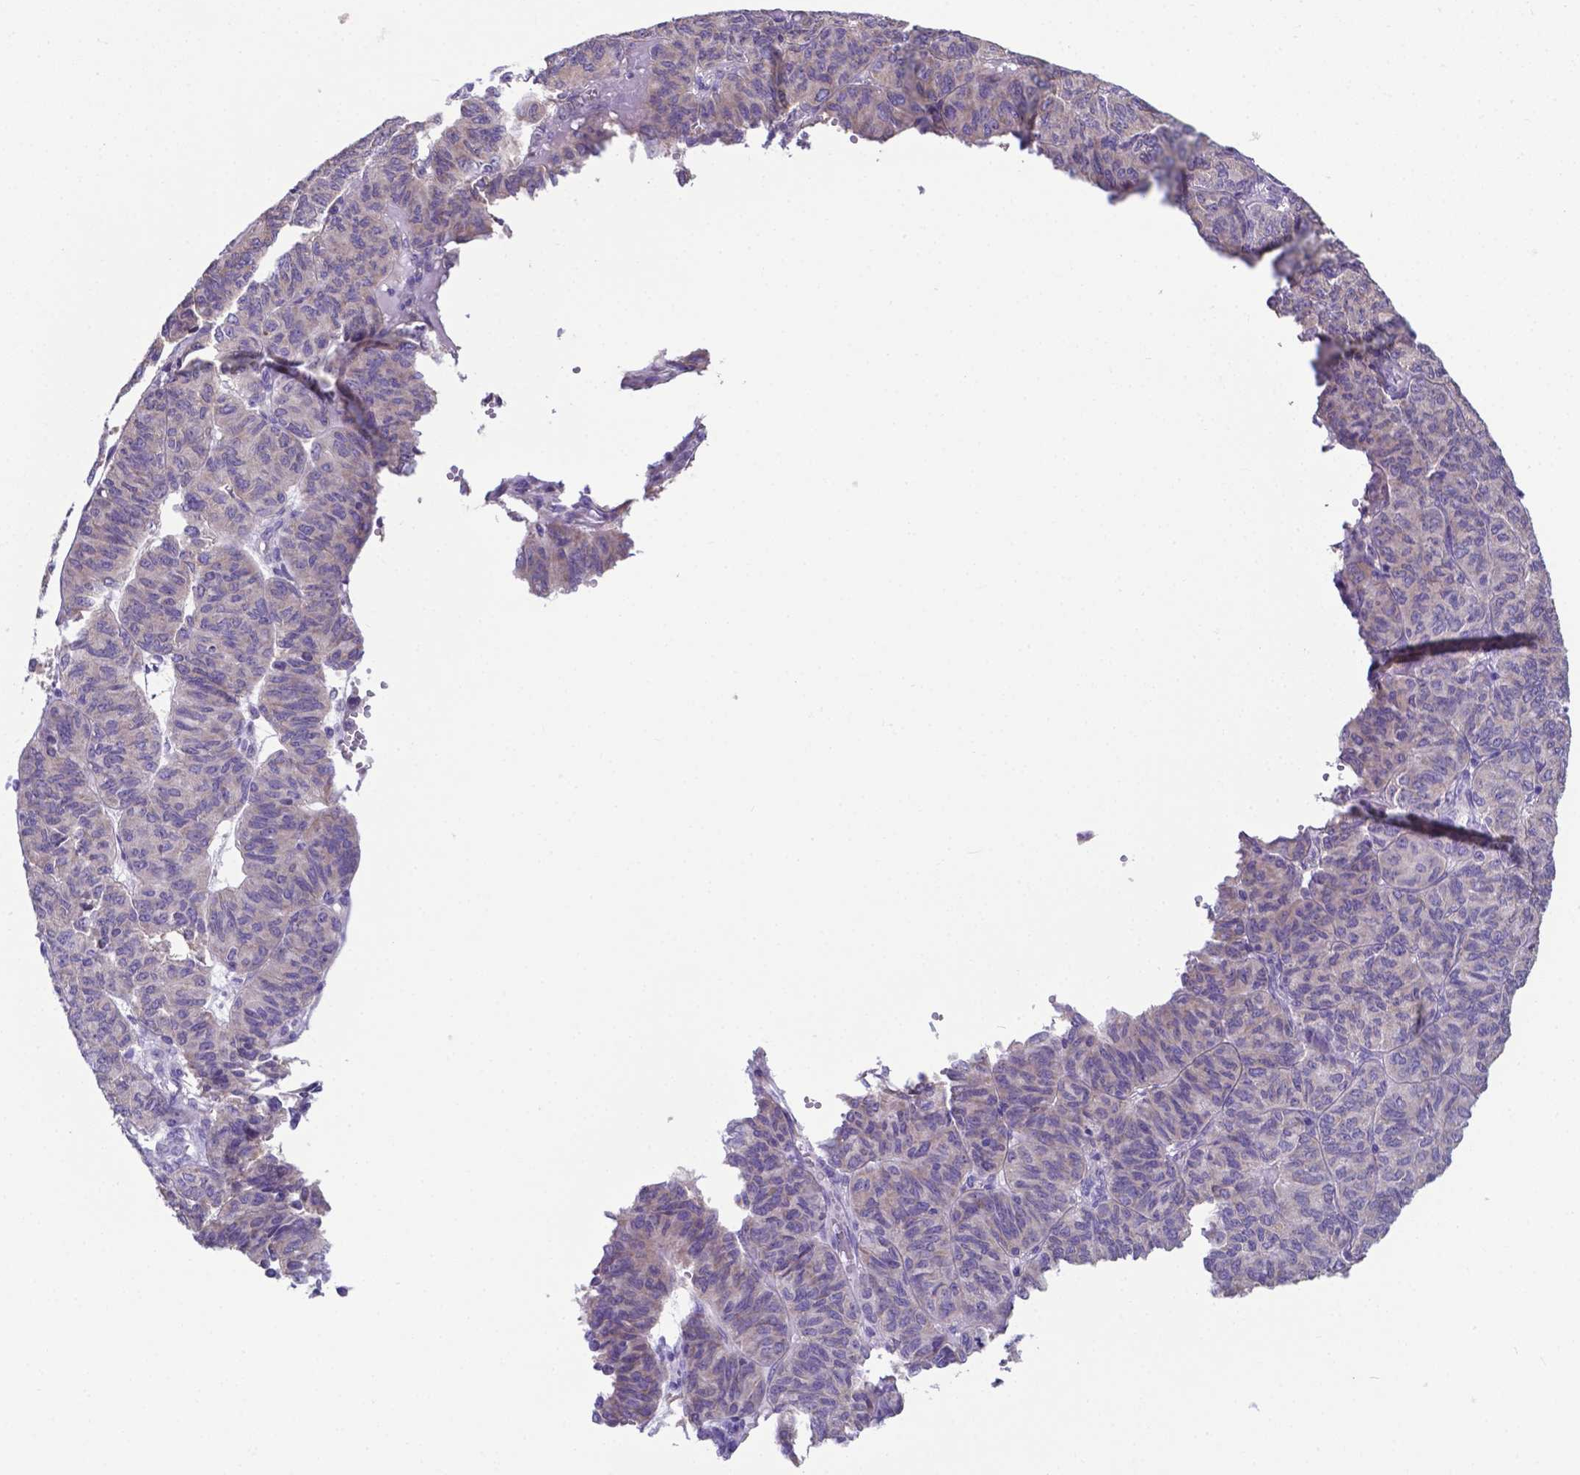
{"staining": {"intensity": "weak", "quantity": ">75%", "location": "cytoplasmic/membranous"}, "tissue": "ovarian cancer", "cell_type": "Tumor cells", "image_type": "cancer", "snomed": [{"axis": "morphology", "description": "Carcinoma, endometroid"}, {"axis": "topography", "description": "Ovary"}], "caption": "A brown stain labels weak cytoplasmic/membranous staining of a protein in endometroid carcinoma (ovarian) tumor cells.", "gene": "RPL6", "patient": {"sex": "female", "age": 80}}